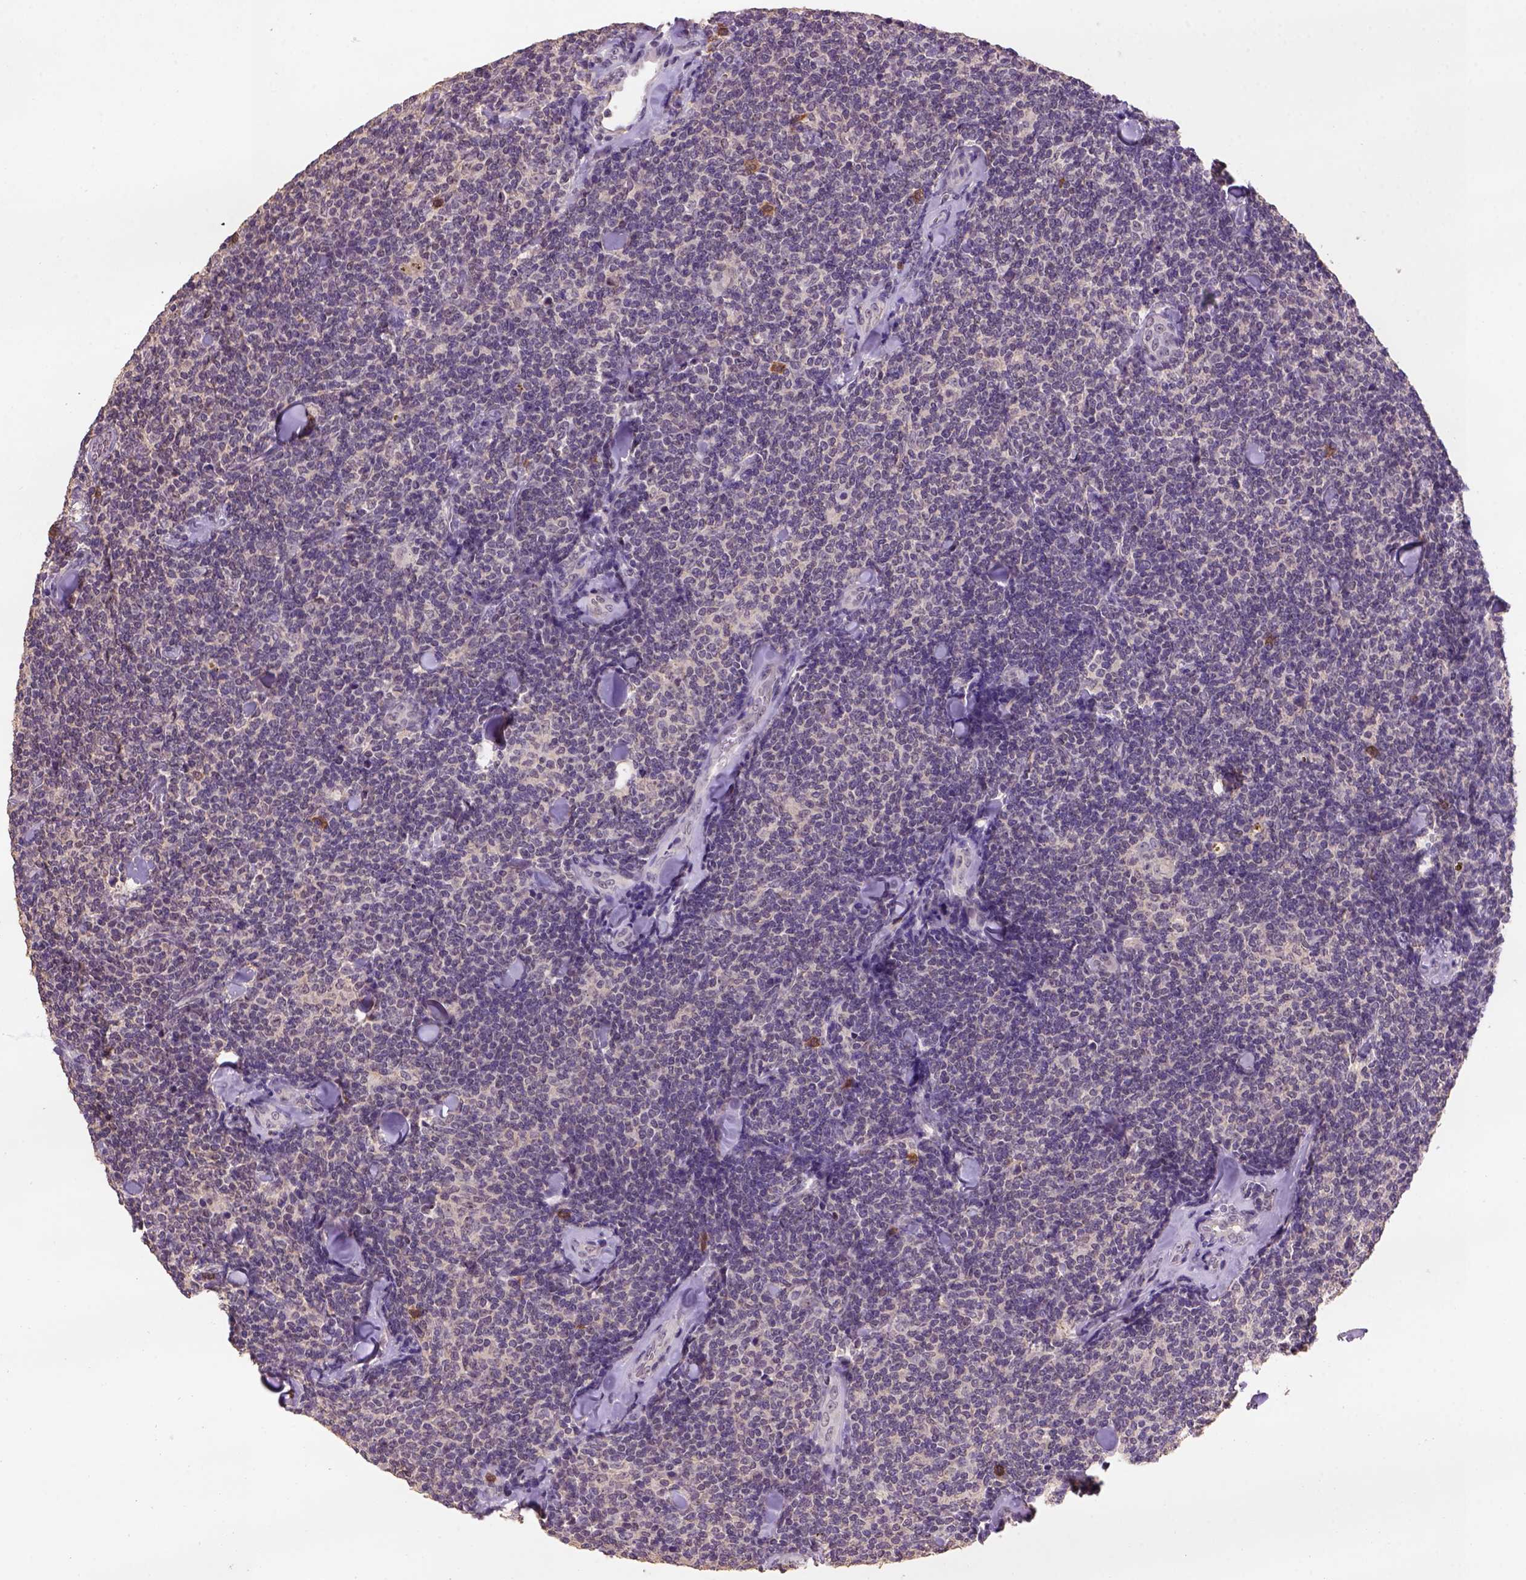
{"staining": {"intensity": "weak", "quantity": "25%-75%", "location": "cytoplasmic/membranous,nuclear"}, "tissue": "lymphoma", "cell_type": "Tumor cells", "image_type": "cancer", "snomed": [{"axis": "morphology", "description": "Malignant lymphoma, non-Hodgkin's type, Low grade"}, {"axis": "topography", "description": "Lymph node"}], "caption": "IHC of human lymphoma reveals low levels of weak cytoplasmic/membranous and nuclear staining in about 25%-75% of tumor cells.", "gene": "SCML4", "patient": {"sex": "female", "age": 56}}